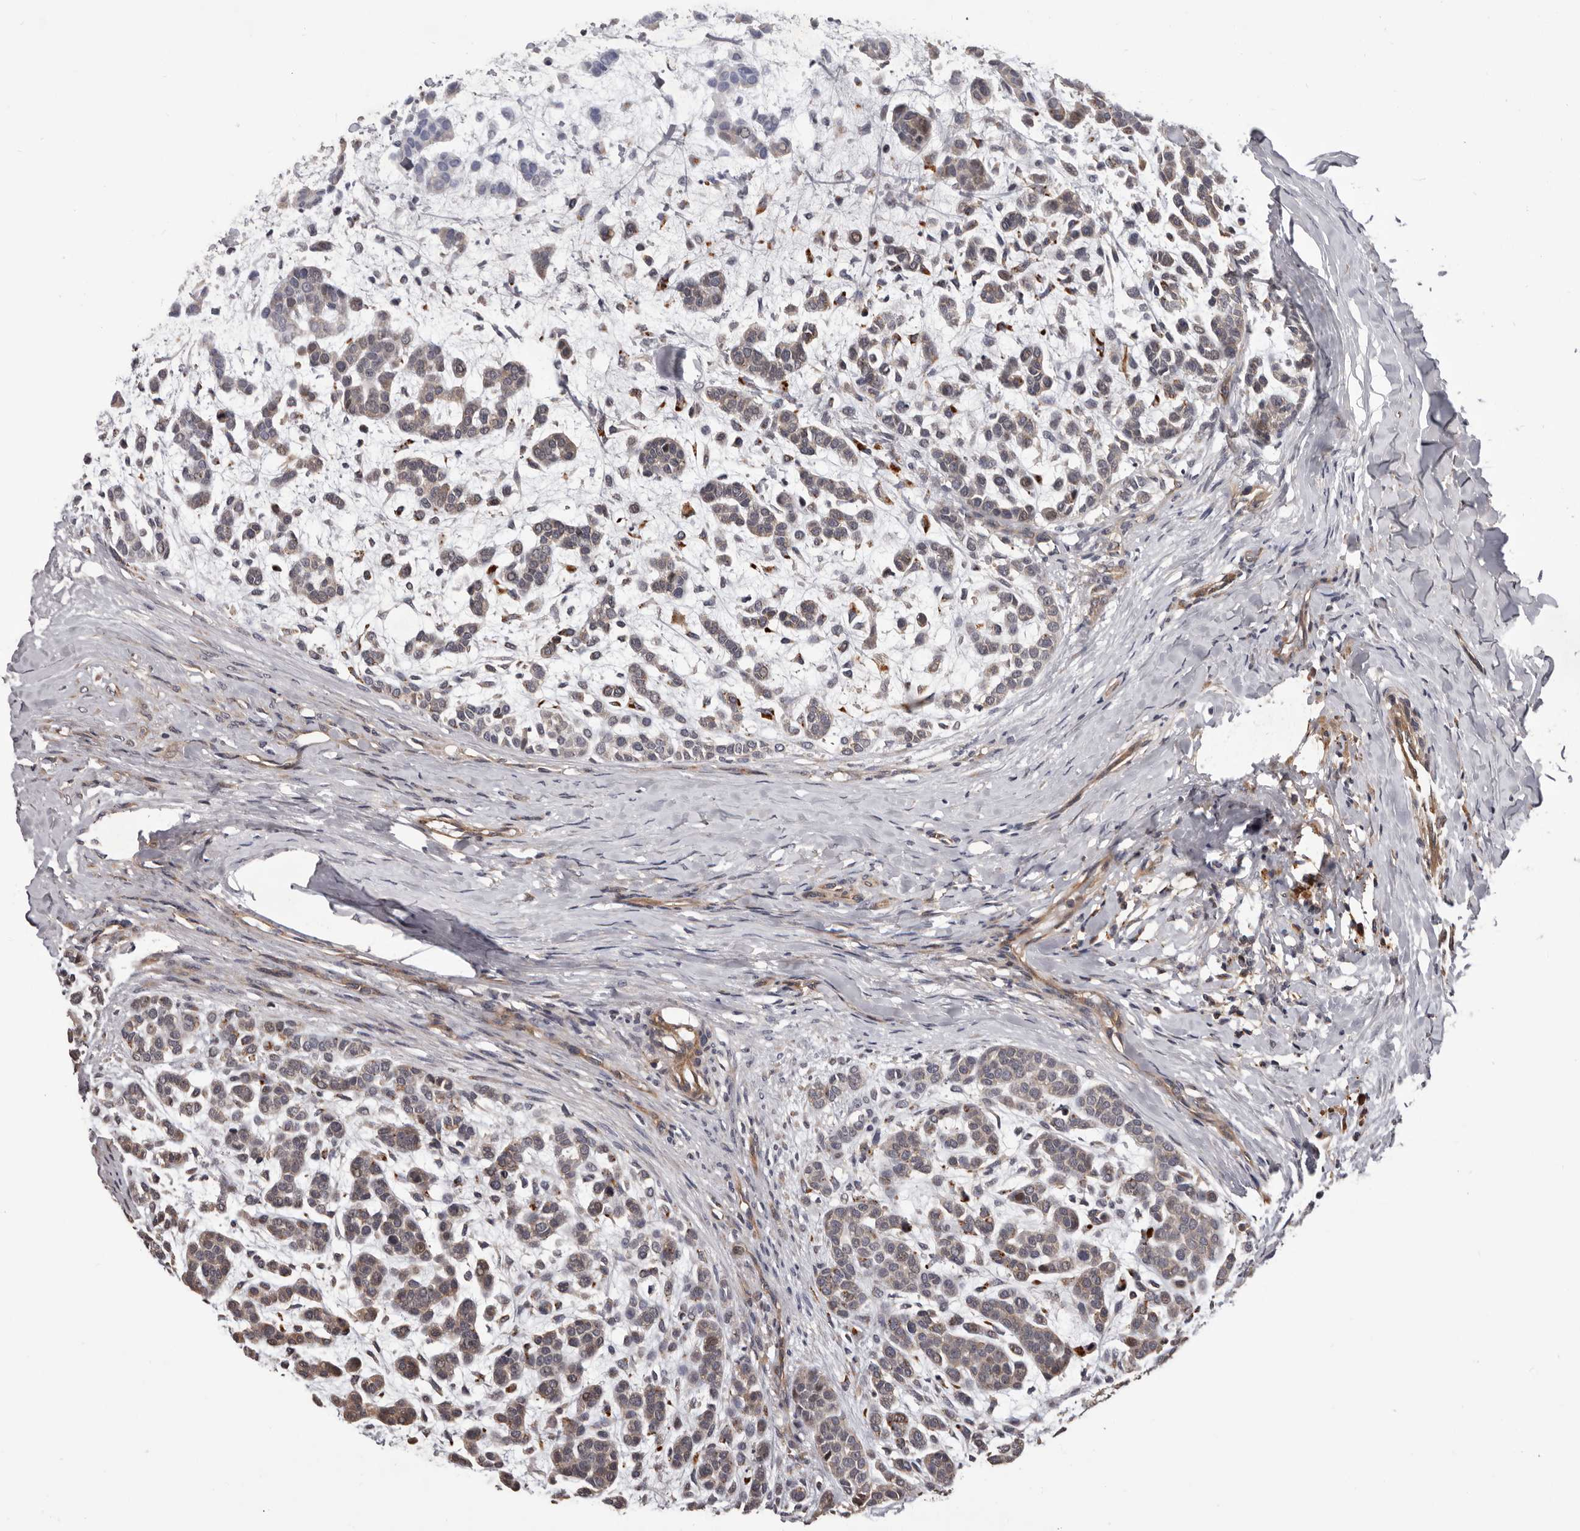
{"staining": {"intensity": "weak", "quantity": "25%-75%", "location": "cytoplasmic/membranous"}, "tissue": "head and neck cancer", "cell_type": "Tumor cells", "image_type": "cancer", "snomed": [{"axis": "morphology", "description": "Adenocarcinoma, NOS"}, {"axis": "morphology", "description": "Adenoma, NOS"}, {"axis": "topography", "description": "Head-Neck"}], "caption": "Human adenocarcinoma (head and neck) stained with a brown dye exhibits weak cytoplasmic/membranous positive positivity in about 25%-75% of tumor cells.", "gene": "ADAMTS2", "patient": {"sex": "female", "age": 55}}